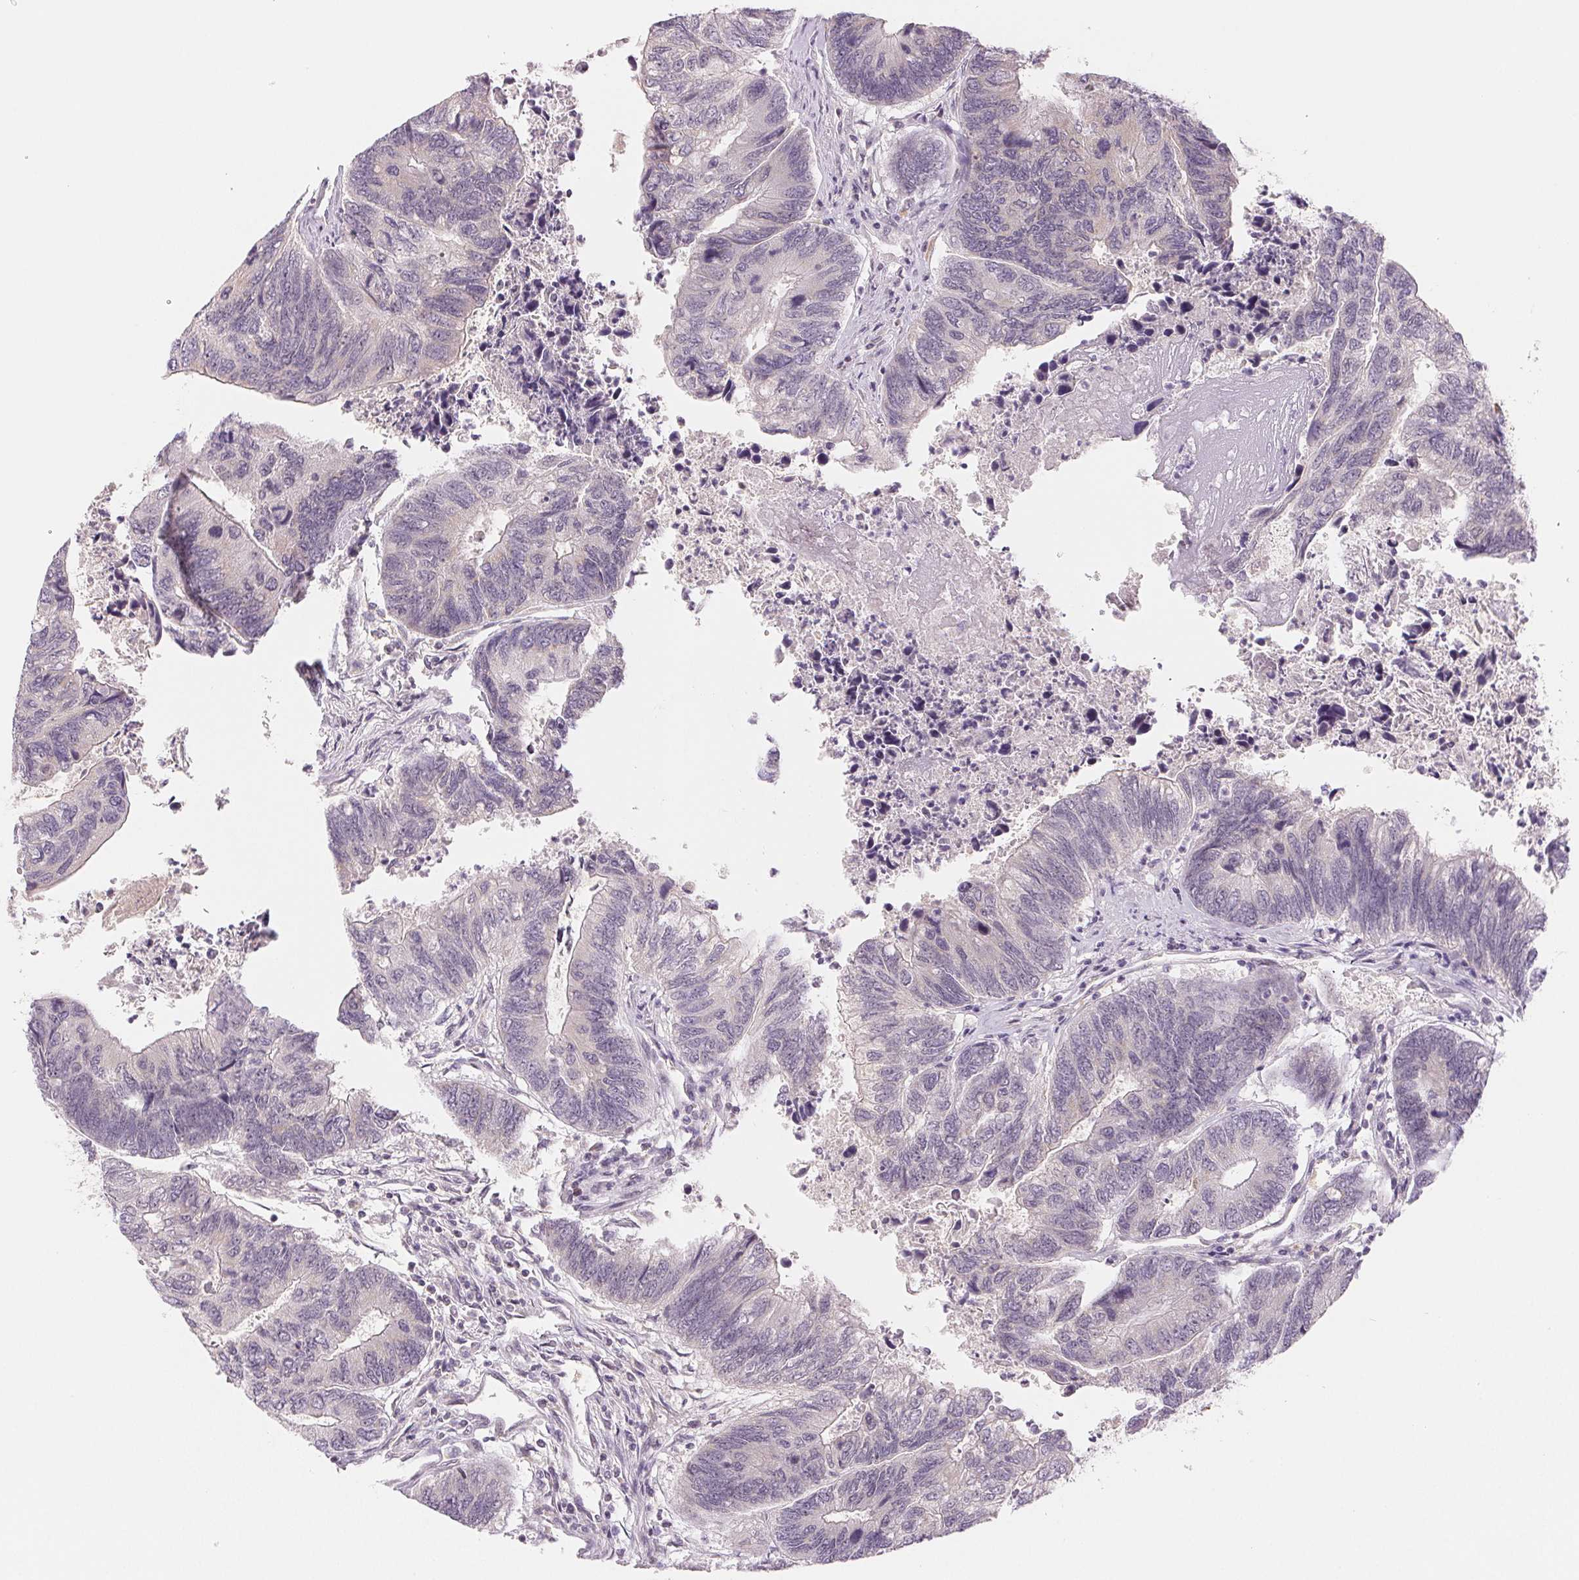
{"staining": {"intensity": "weak", "quantity": "25%-75%", "location": "cytoplasmic/membranous"}, "tissue": "colorectal cancer", "cell_type": "Tumor cells", "image_type": "cancer", "snomed": [{"axis": "morphology", "description": "Adenocarcinoma, NOS"}, {"axis": "topography", "description": "Colon"}], "caption": "About 25%-75% of tumor cells in human adenocarcinoma (colorectal) show weak cytoplasmic/membranous protein staining as visualized by brown immunohistochemical staining.", "gene": "HINT2", "patient": {"sex": "female", "age": 67}}